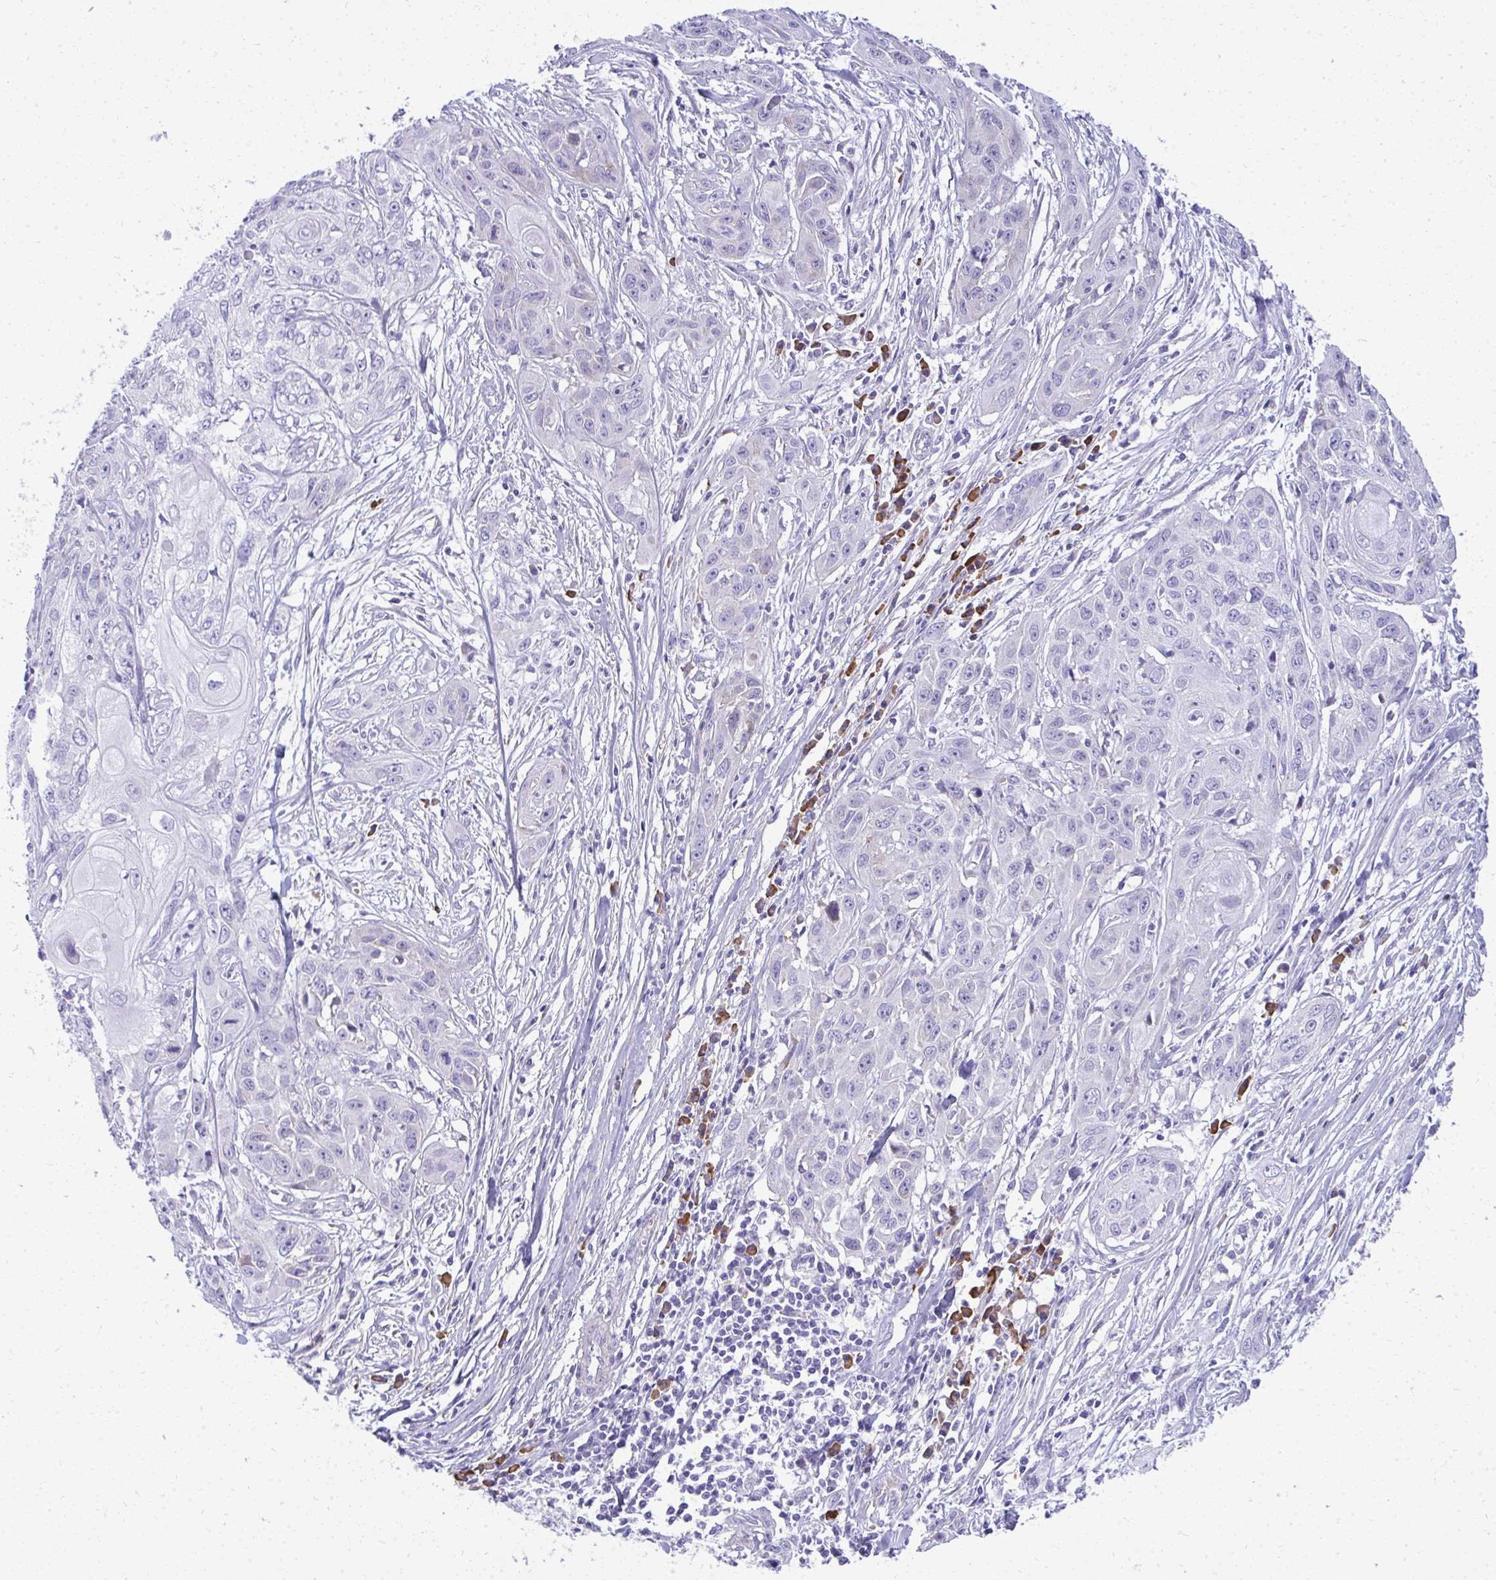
{"staining": {"intensity": "negative", "quantity": "none", "location": "none"}, "tissue": "skin cancer", "cell_type": "Tumor cells", "image_type": "cancer", "snomed": [{"axis": "morphology", "description": "Squamous cell carcinoma, NOS"}, {"axis": "topography", "description": "Skin"}, {"axis": "topography", "description": "Vulva"}], "caption": "Immunohistochemistry (IHC) of human squamous cell carcinoma (skin) reveals no positivity in tumor cells.", "gene": "PUS7L", "patient": {"sex": "female", "age": 83}}